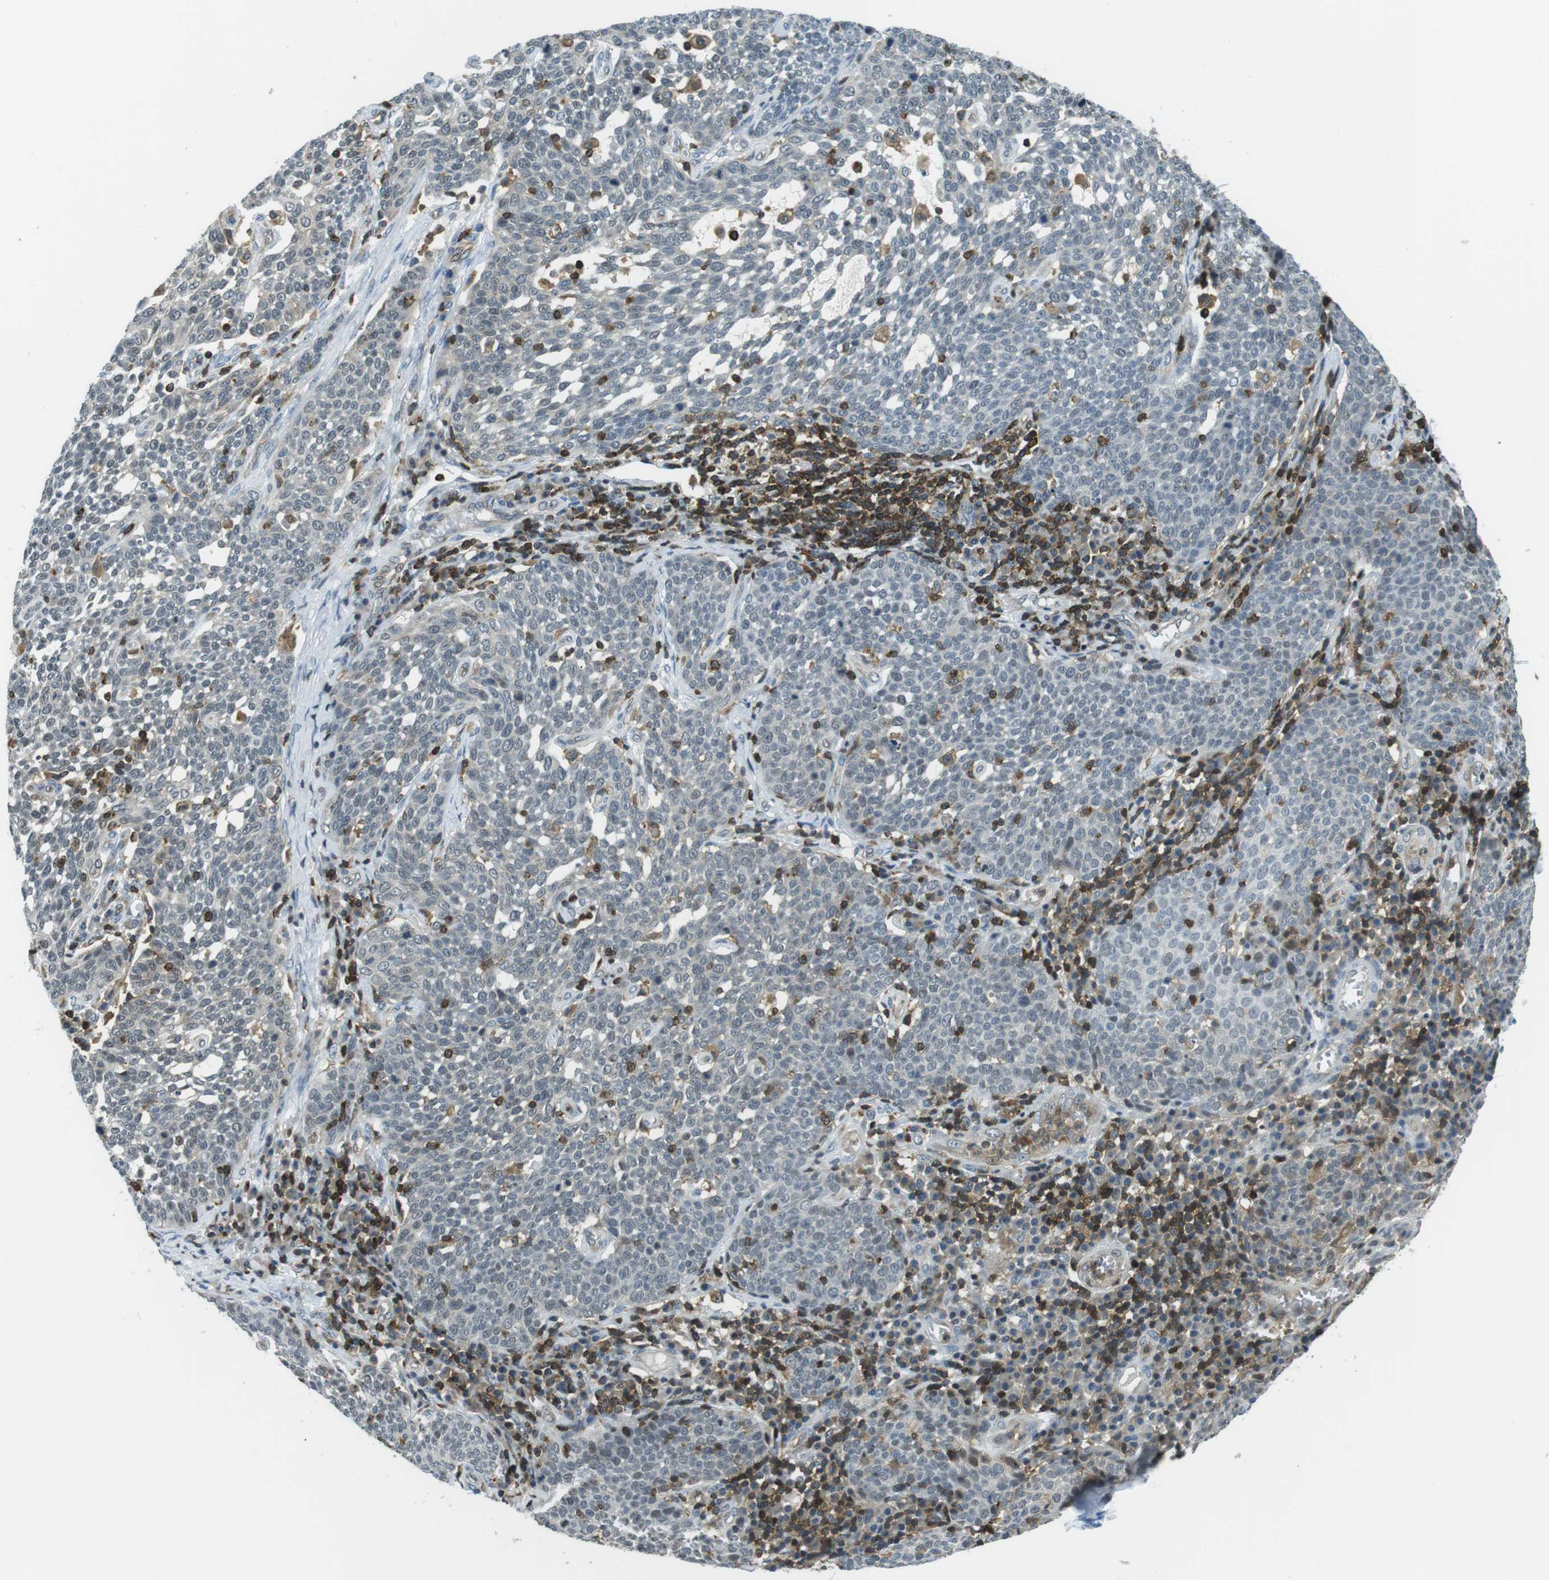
{"staining": {"intensity": "negative", "quantity": "none", "location": "none"}, "tissue": "cervical cancer", "cell_type": "Tumor cells", "image_type": "cancer", "snomed": [{"axis": "morphology", "description": "Squamous cell carcinoma, NOS"}, {"axis": "topography", "description": "Cervix"}], "caption": "A histopathology image of human cervical cancer (squamous cell carcinoma) is negative for staining in tumor cells.", "gene": "STK10", "patient": {"sex": "female", "age": 34}}